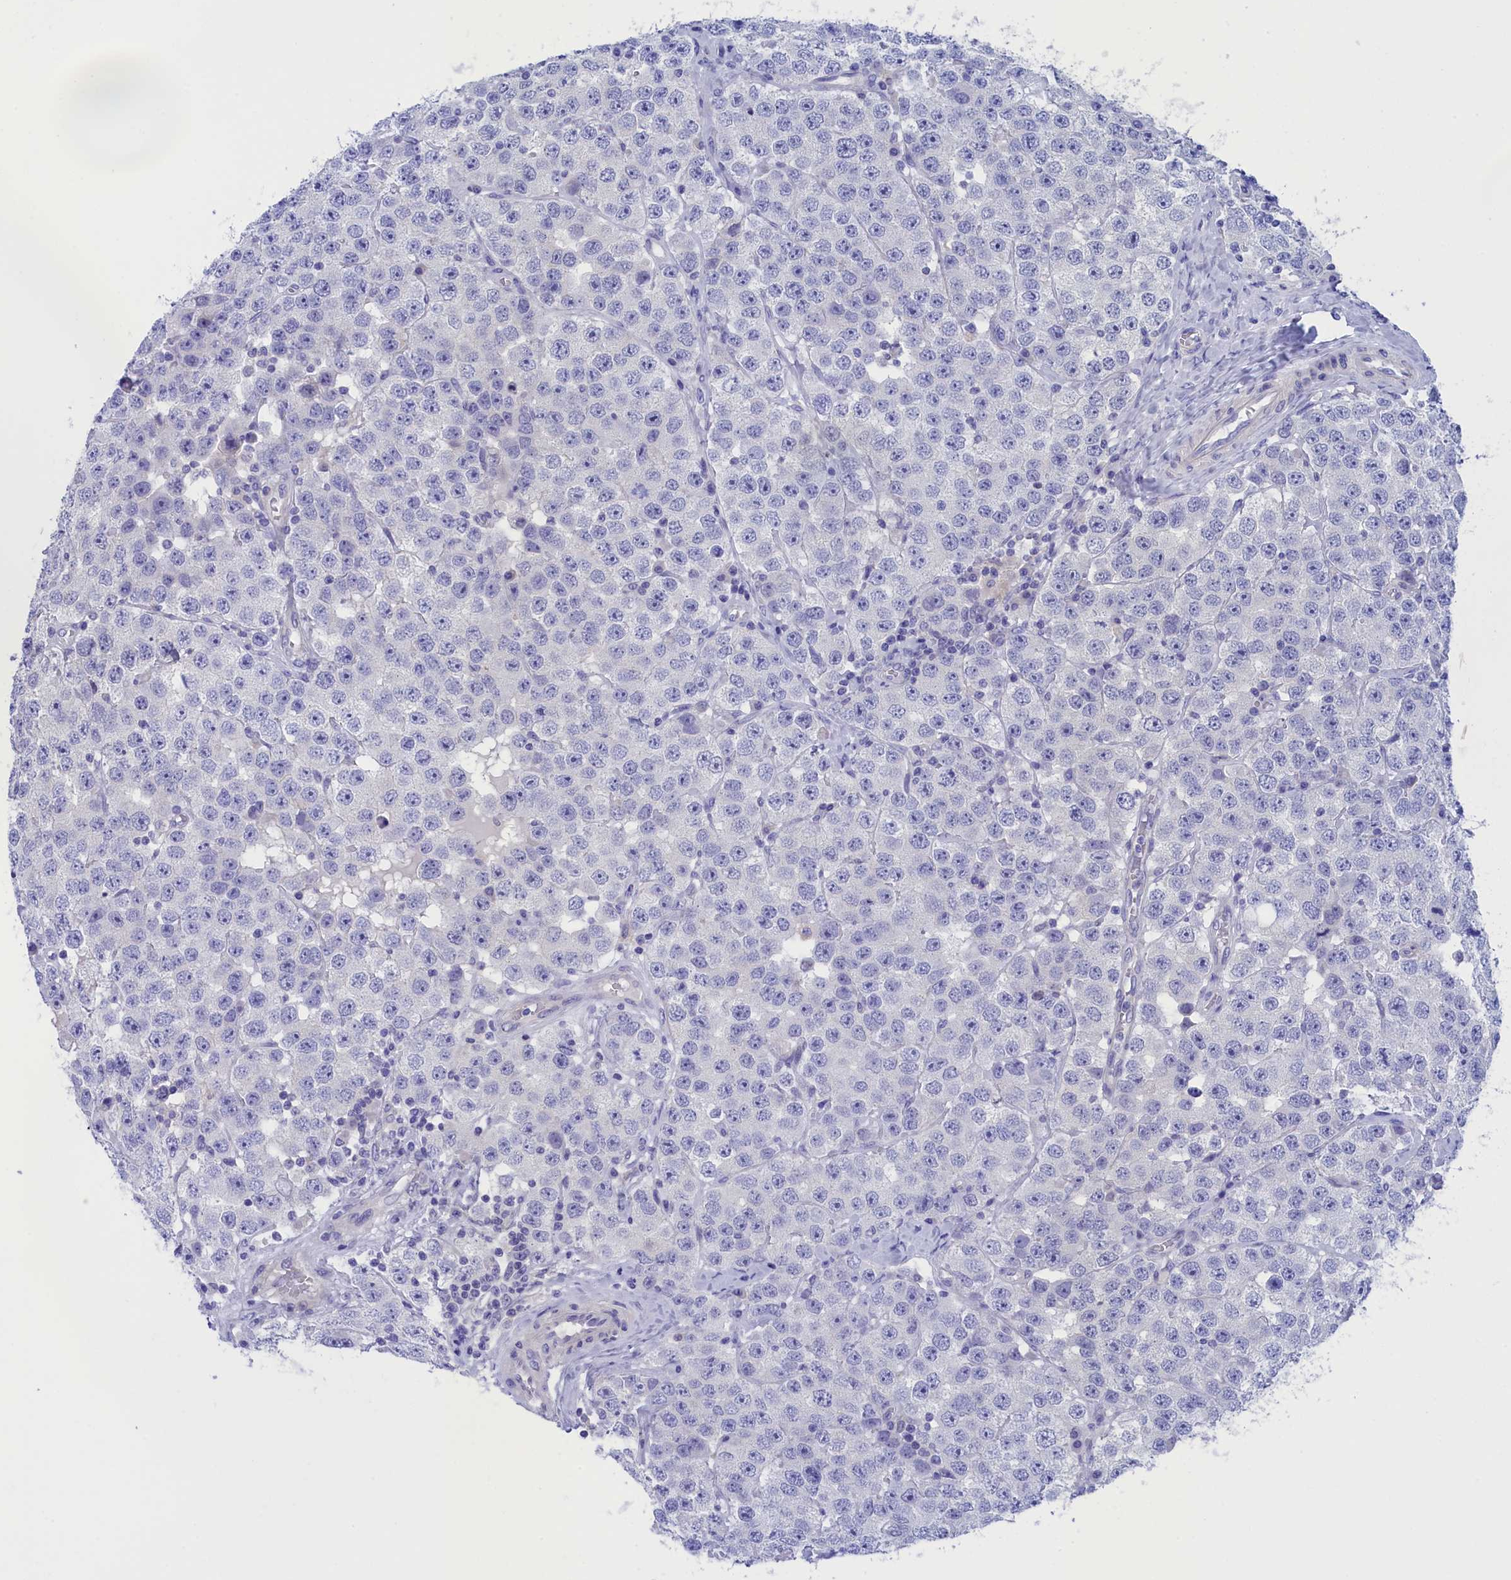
{"staining": {"intensity": "negative", "quantity": "none", "location": "none"}, "tissue": "testis cancer", "cell_type": "Tumor cells", "image_type": "cancer", "snomed": [{"axis": "morphology", "description": "Seminoma, NOS"}, {"axis": "topography", "description": "Testis"}], "caption": "A high-resolution micrograph shows immunohistochemistry staining of testis cancer, which reveals no significant expression in tumor cells.", "gene": "VPS35L", "patient": {"sex": "male", "age": 28}}